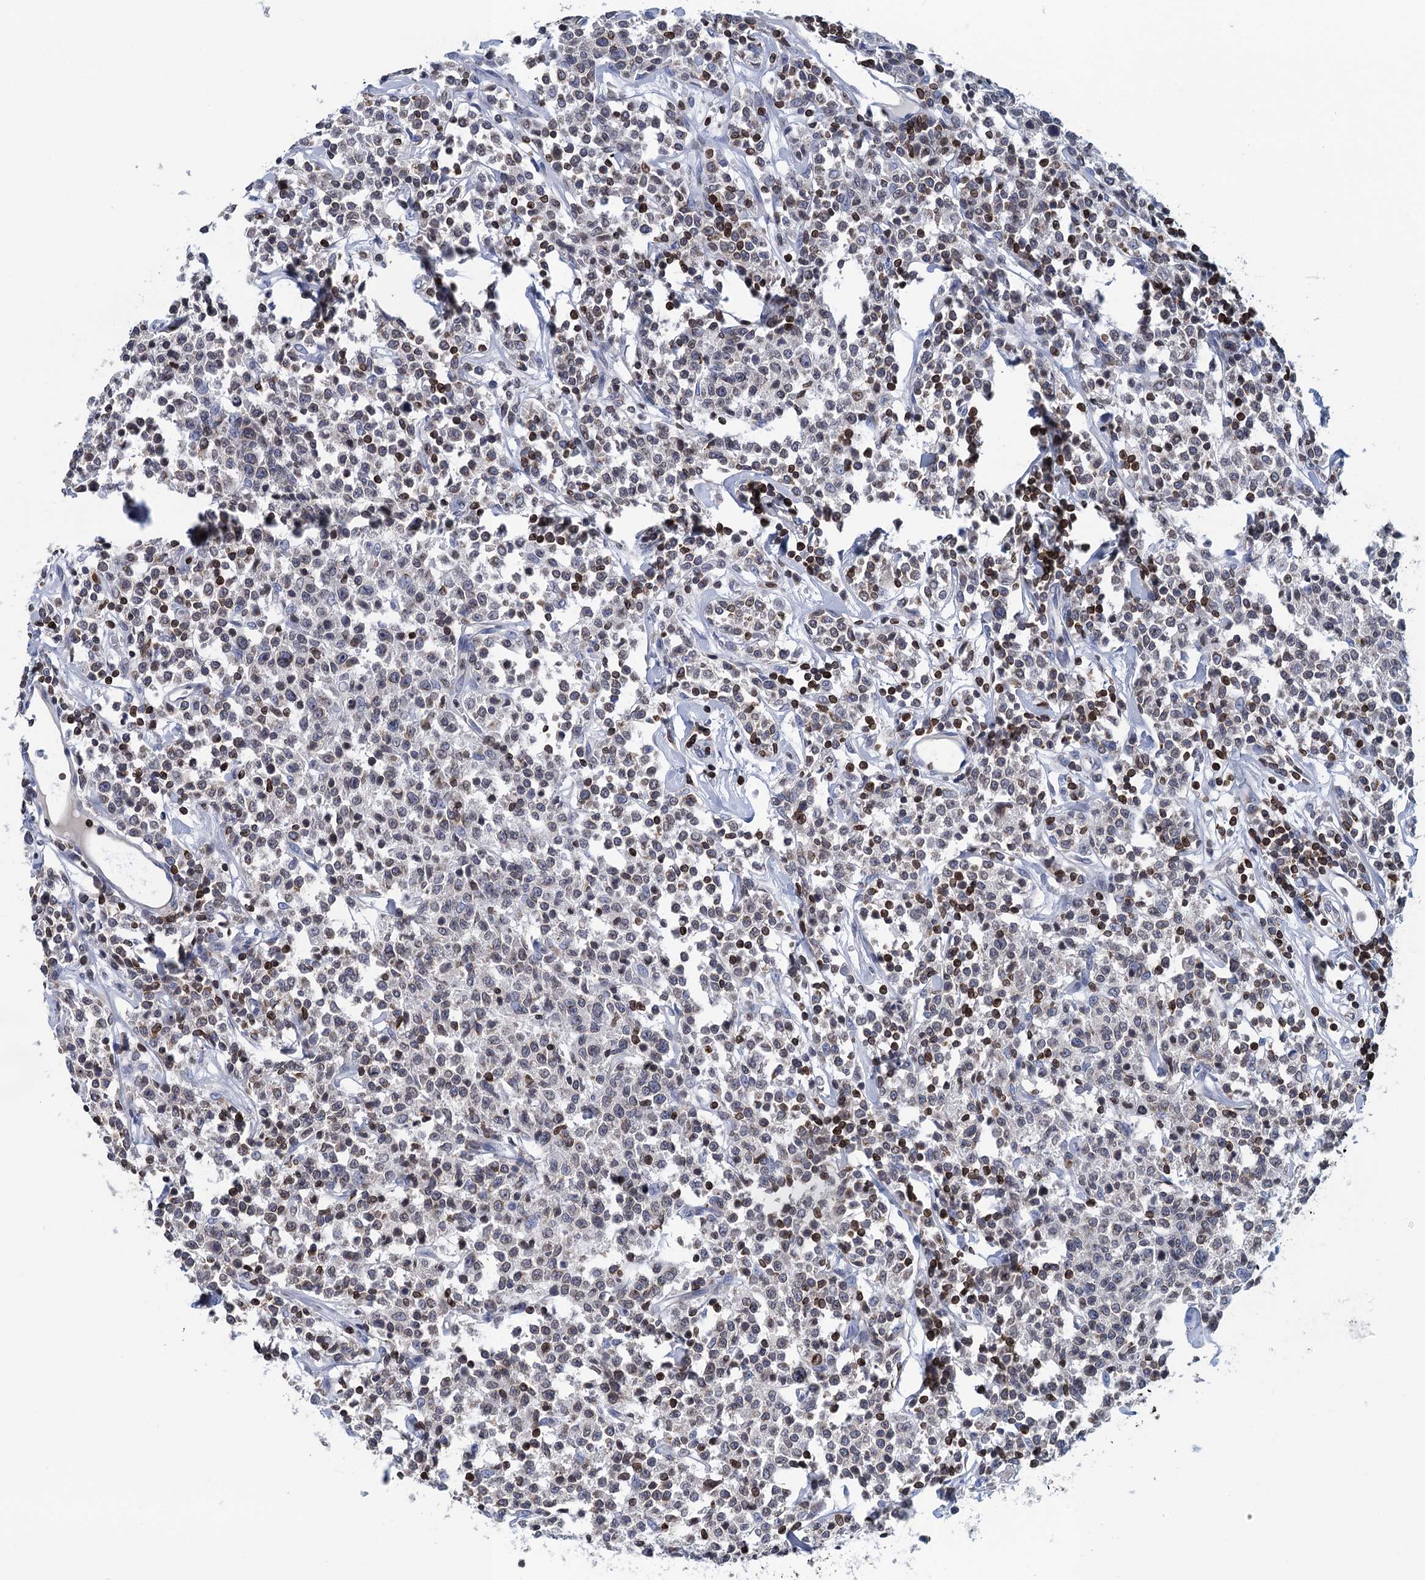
{"staining": {"intensity": "weak", "quantity": "<25%", "location": "nuclear"}, "tissue": "lymphoma", "cell_type": "Tumor cells", "image_type": "cancer", "snomed": [{"axis": "morphology", "description": "Malignant lymphoma, non-Hodgkin's type, Low grade"}, {"axis": "topography", "description": "Small intestine"}], "caption": "IHC of human malignant lymphoma, non-Hodgkin's type (low-grade) shows no expression in tumor cells.", "gene": "TRAF3IP3", "patient": {"sex": "female", "age": 59}}